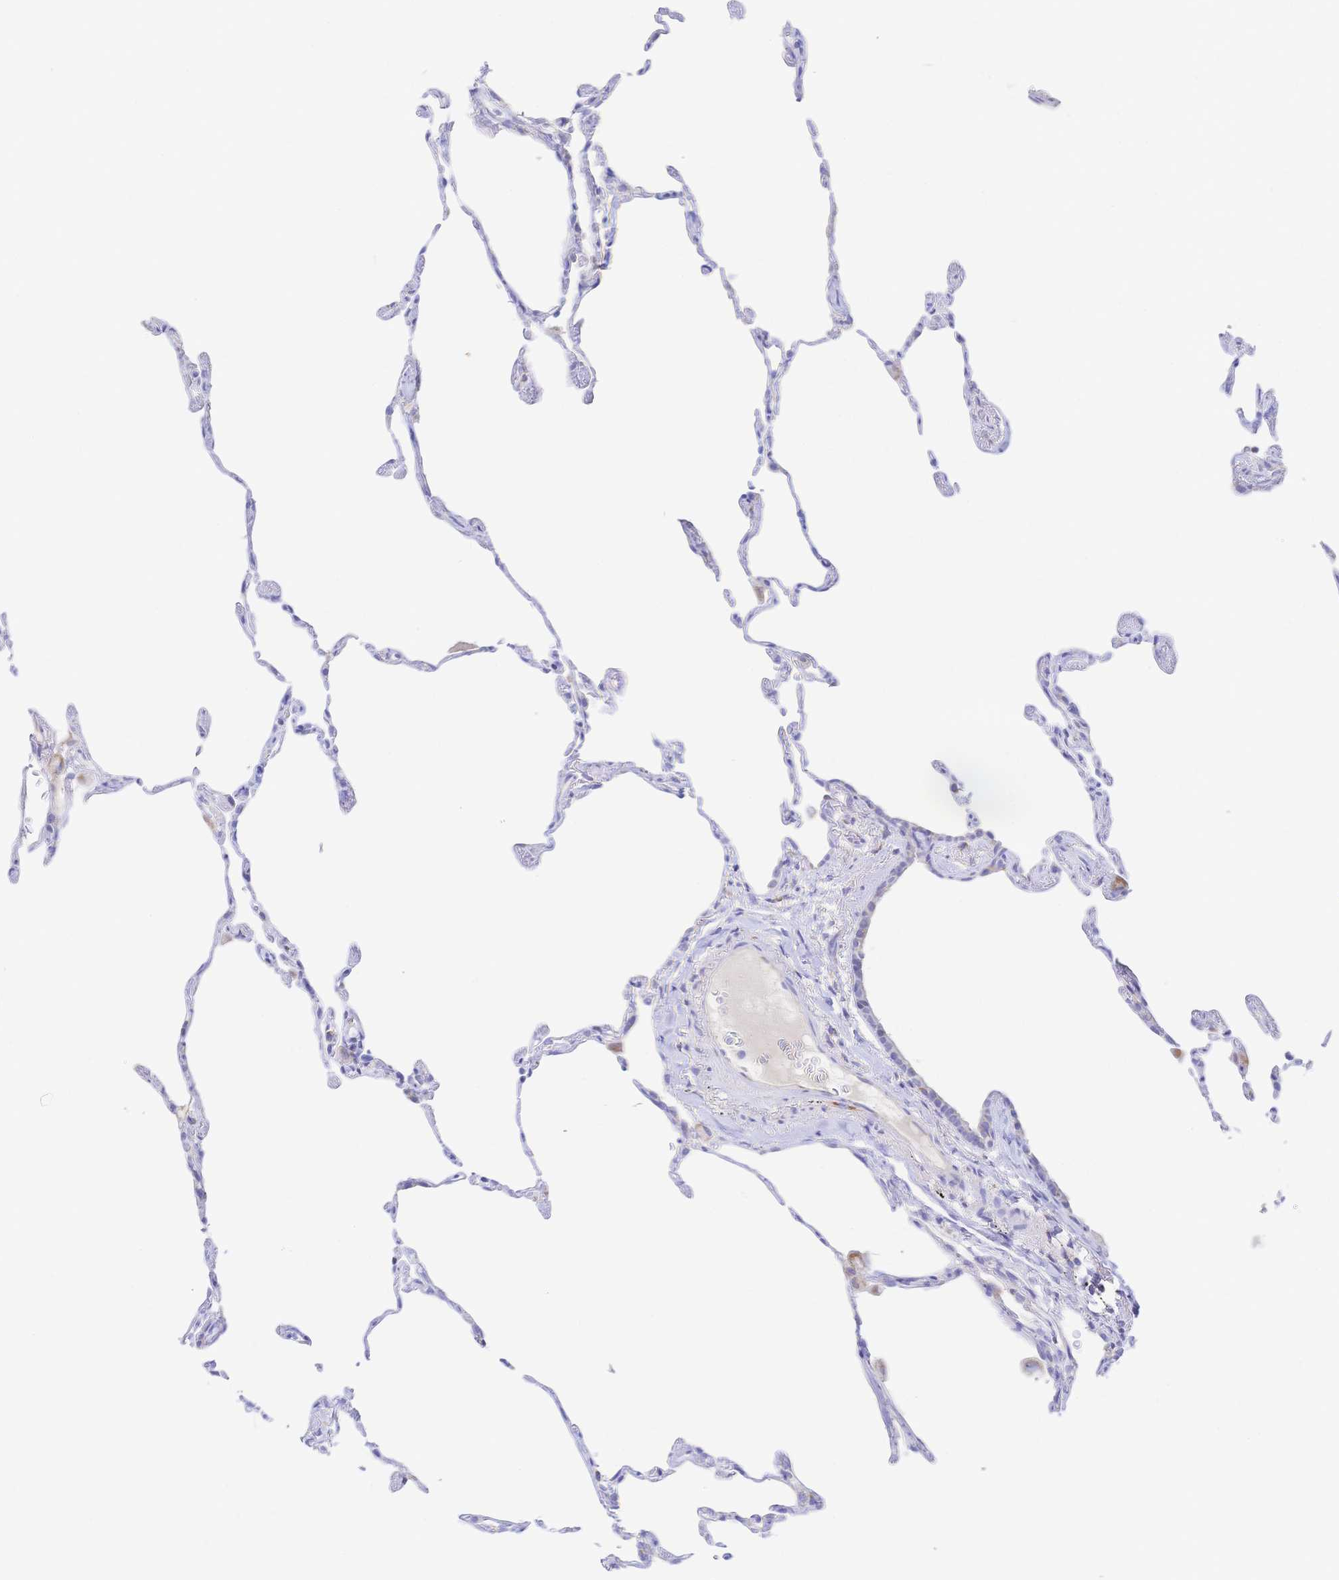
{"staining": {"intensity": "negative", "quantity": "none", "location": "none"}, "tissue": "lung", "cell_type": "Alveolar cells", "image_type": "normal", "snomed": [{"axis": "morphology", "description": "Normal tissue, NOS"}, {"axis": "topography", "description": "Lung"}], "caption": "Image shows no protein expression in alveolar cells of benign lung.", "gene": "SYNGR4", "patient": {"sex": "female", "age": 57}}